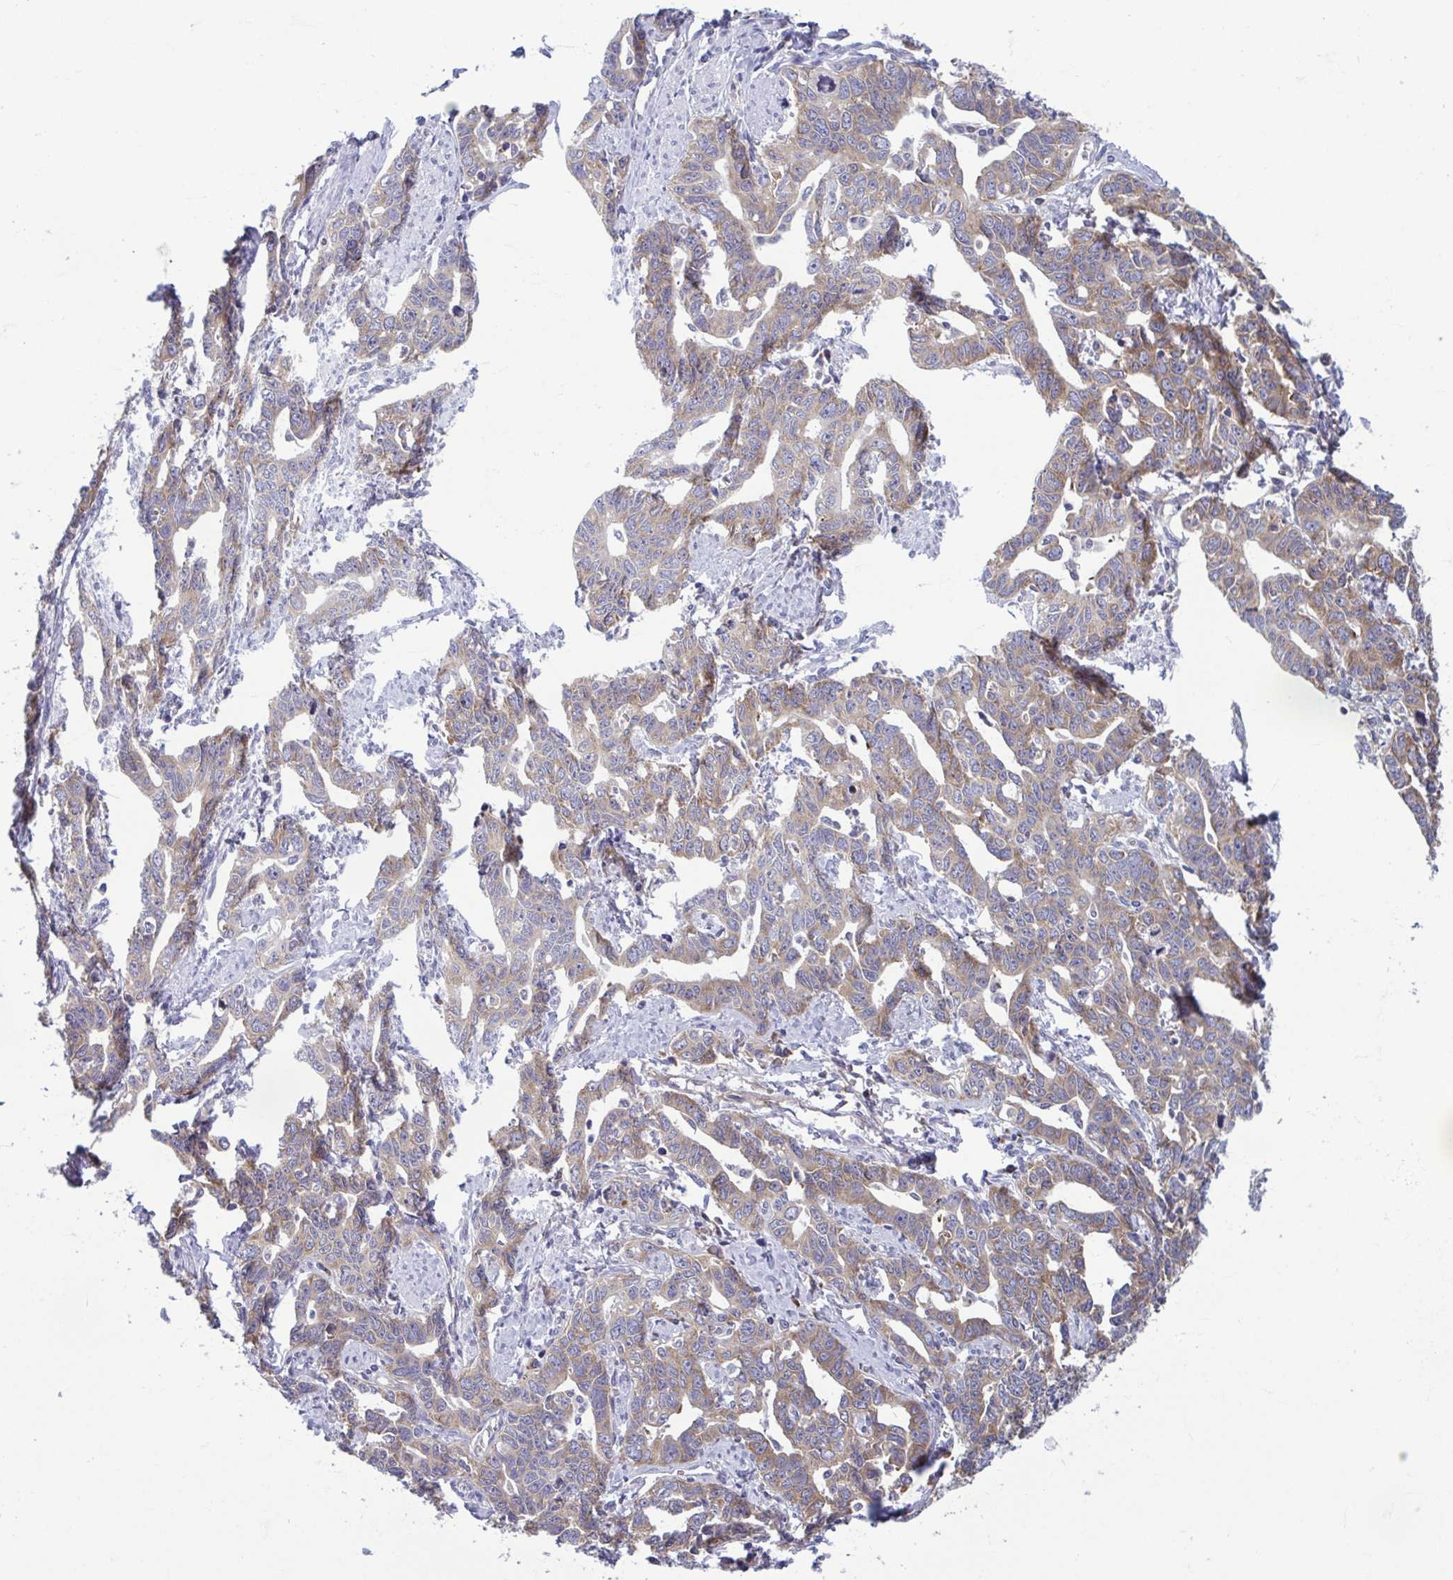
{"staining": {"intensity": "weak", "quantity": ">75%", "location": "cytoplasmic/membranous"}, "tissue": "ovarian cancer", "cell_type": "Tumor cells", "image_type": "cancer", "snomed": [{"axis": "morphology", "description": "Cystadenocarcinoma, serous, NOS"}, {"axis": "topography", "description": "Ovary"}], "caption": "Serous cystadenocarcinoma (ovarian) stained with a protein marker reveals weak staining in tumor cells.", "gene": "RPS16", "patient": {"sex": "female", "age": 69}}